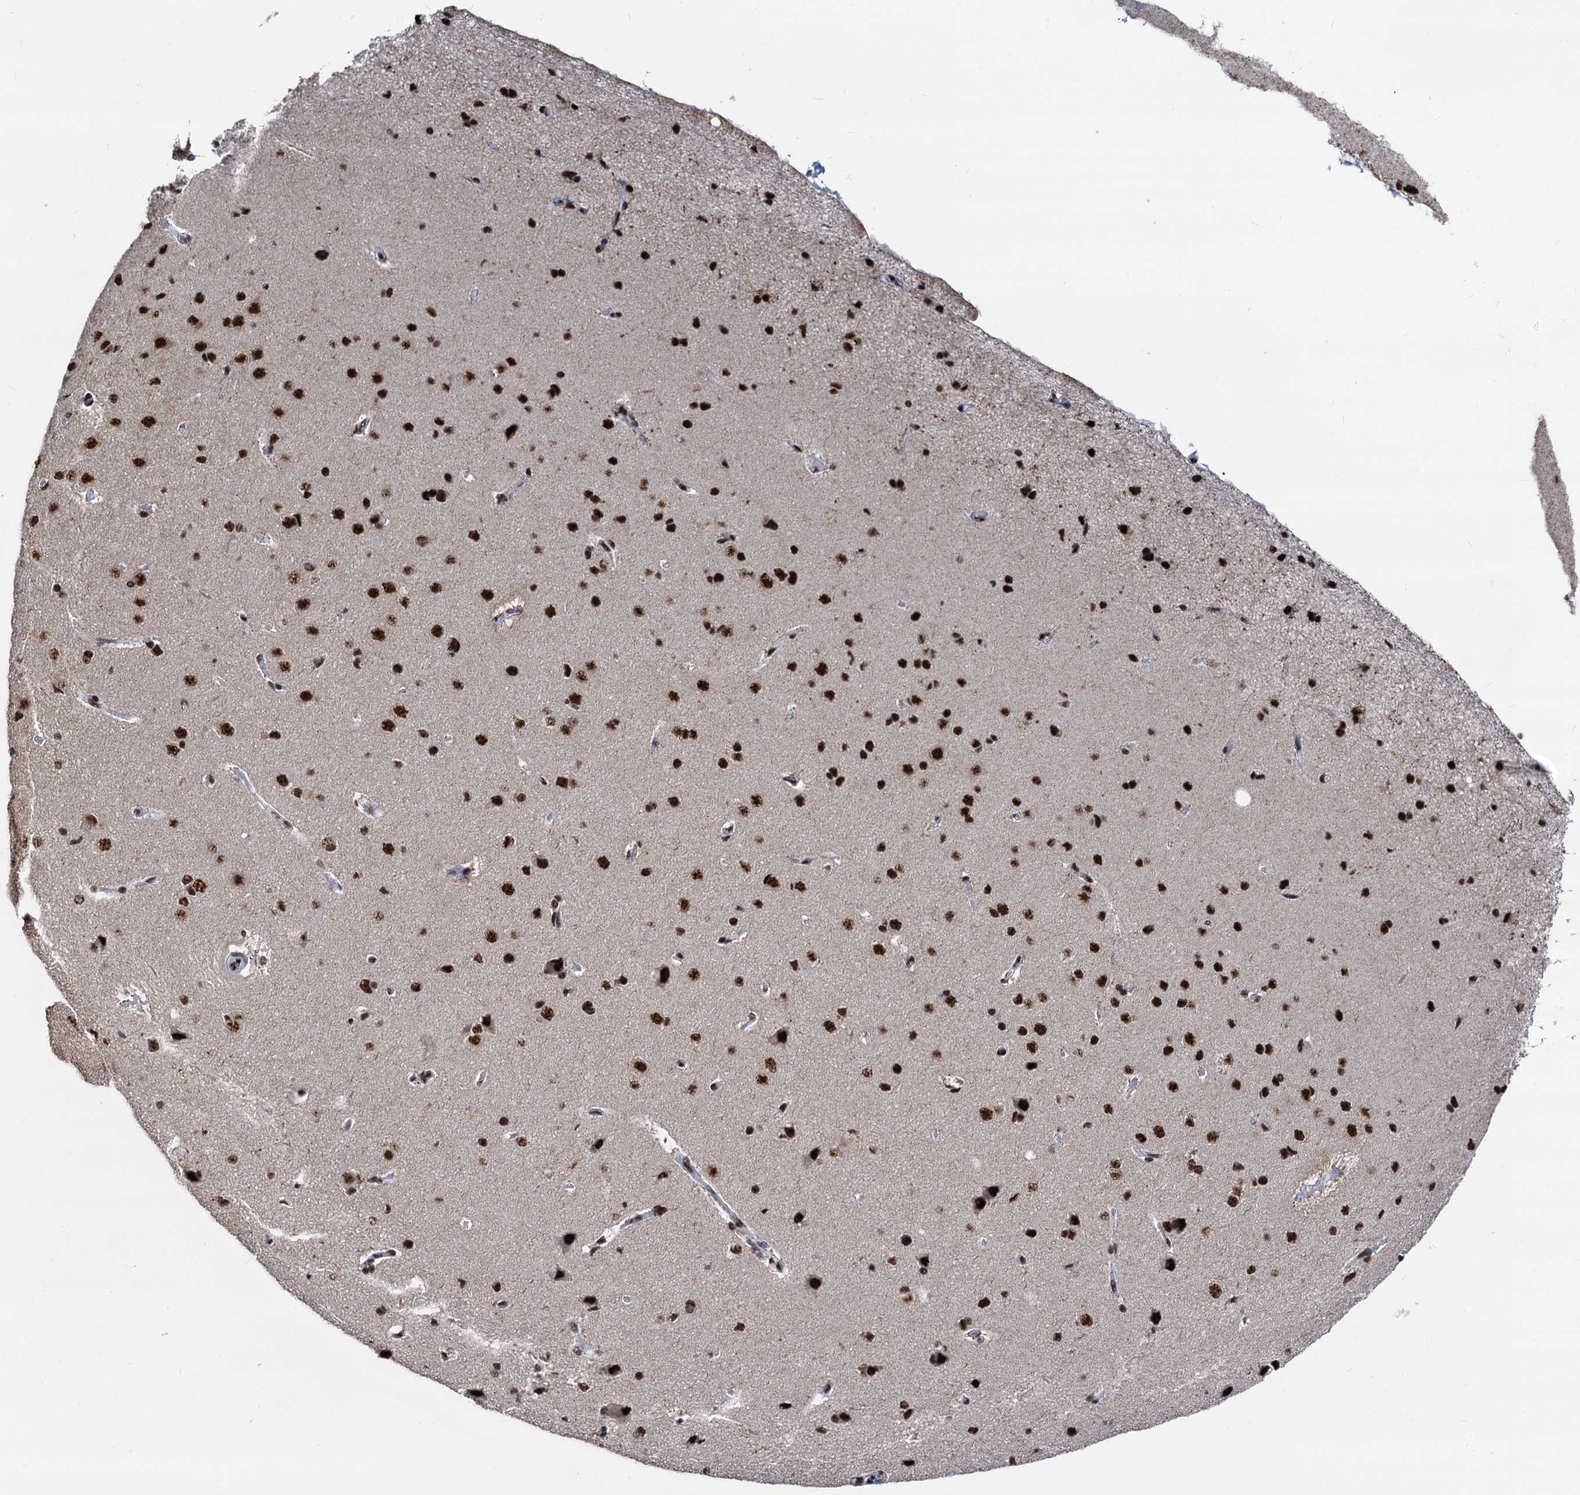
{"staining": {"intensity": "weak", "quantity": ">75%", "location": "nuclear"}, "tissue": "cerebral cortex", "cell_type": "Endothelial cells", "image_type": "normal", "snomed": [{"axis": "morphology", "description": "Normal tissue, NOS"}, {"axis": "topography", "description": "Cerebral cortex"}], "caption": "Weak nuclear staining is seen in about >75% of endothelial cells in unremarkable cerebral cortex.", "gene": "DDX23", "patient": {"sex": "male", "age": 62}}